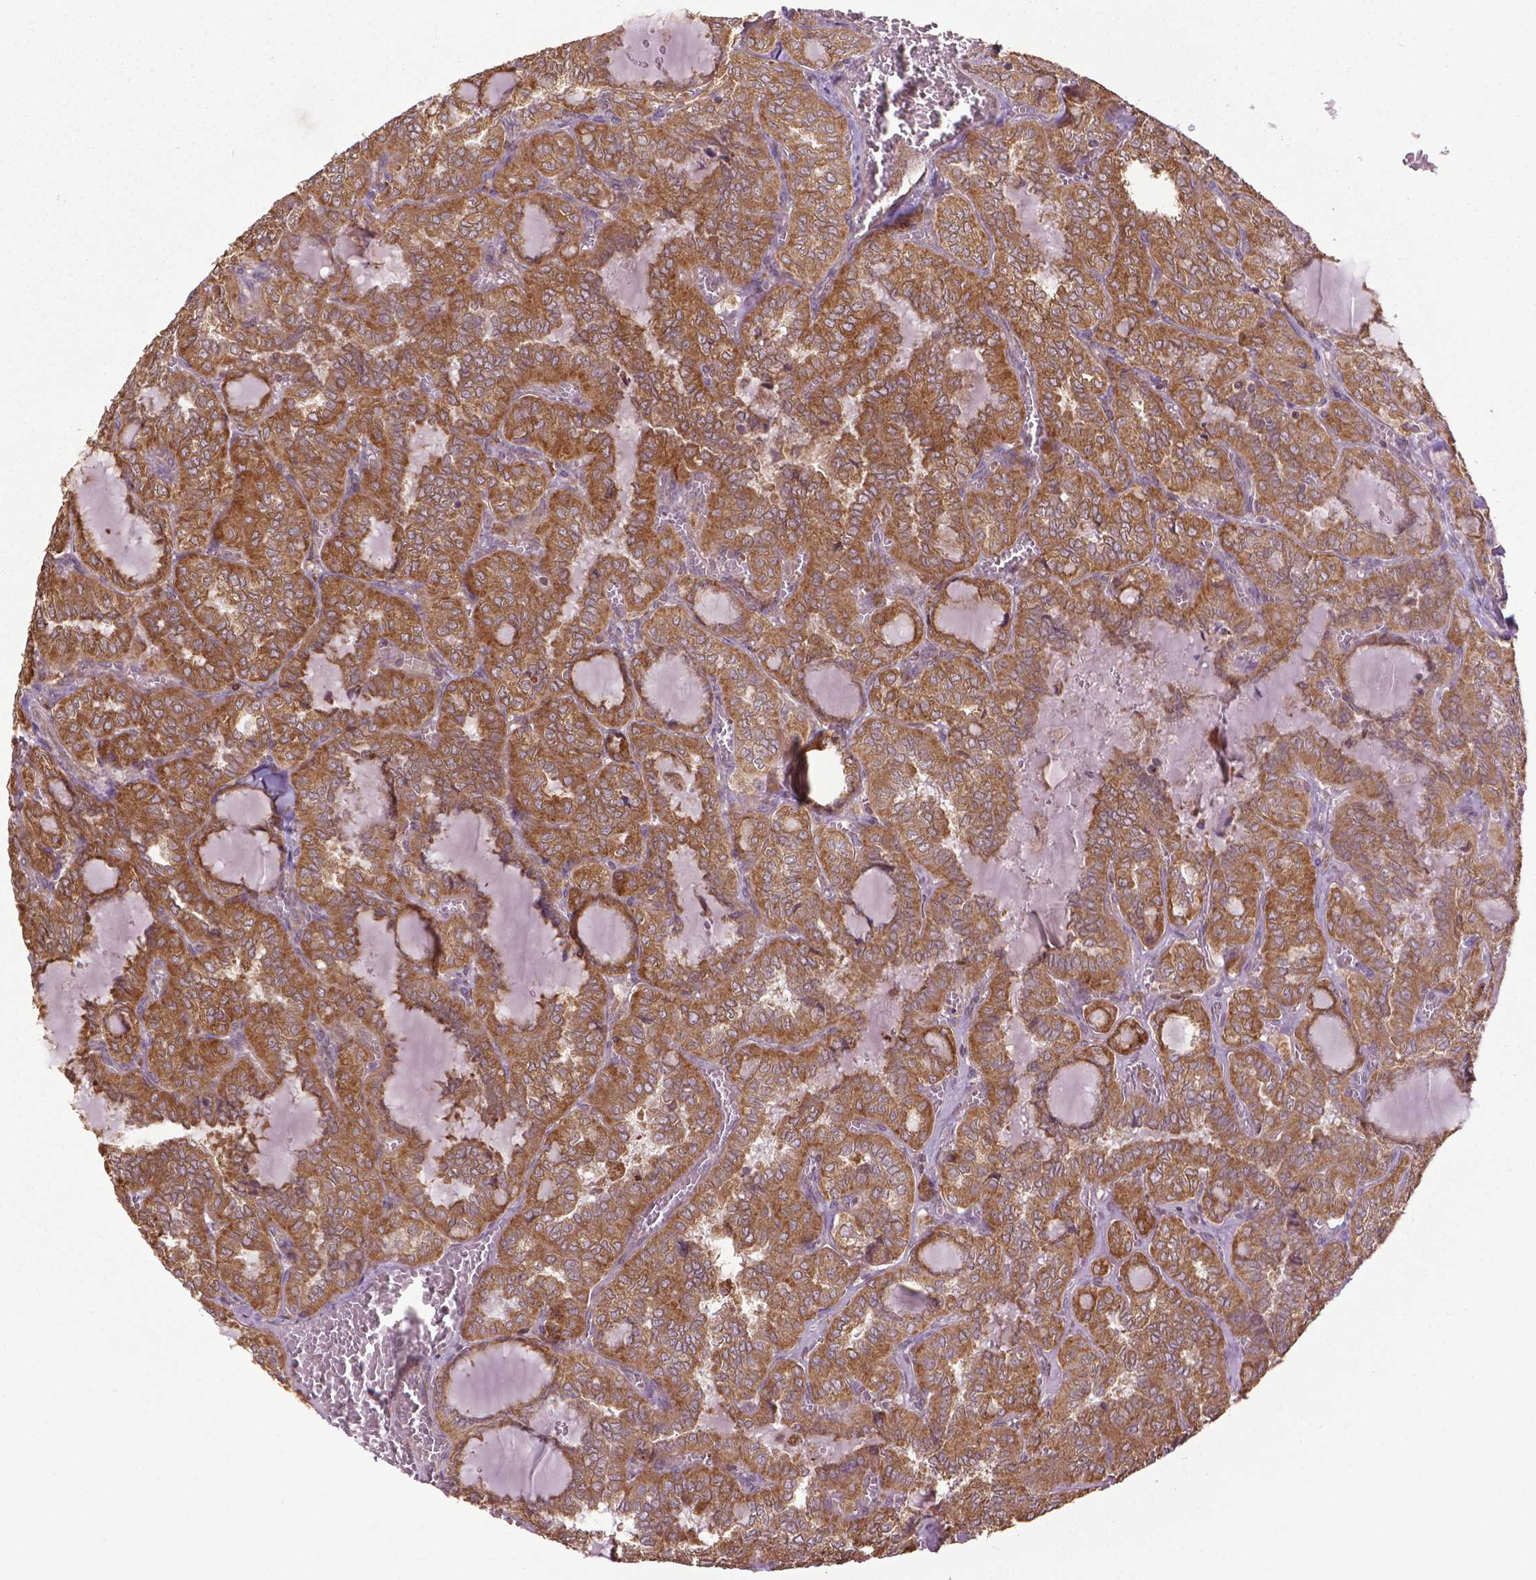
{"staining": {"intensity": "moderate", "quantity": ">75%", "location": "cytoplasmic/membranous"}, "tissue": "thyroid cancer", "cell_type": "Tumor cells", "image_type": "cancer", "snomed": [{"axis": "morphology", "description": "Papillary adenocarcinoma, NOS"}, {"axis": "topography", "description": "Thyroid gland"}], "caption": "Protein expression by IHC exhibits moderate cytoplasmic/membranous expression in about >75% of tumor cells in thyroid cancer (papillary adenocarcinoma).", "gene": "GAS1", "patient": {"sex": "female", "age": 41}}